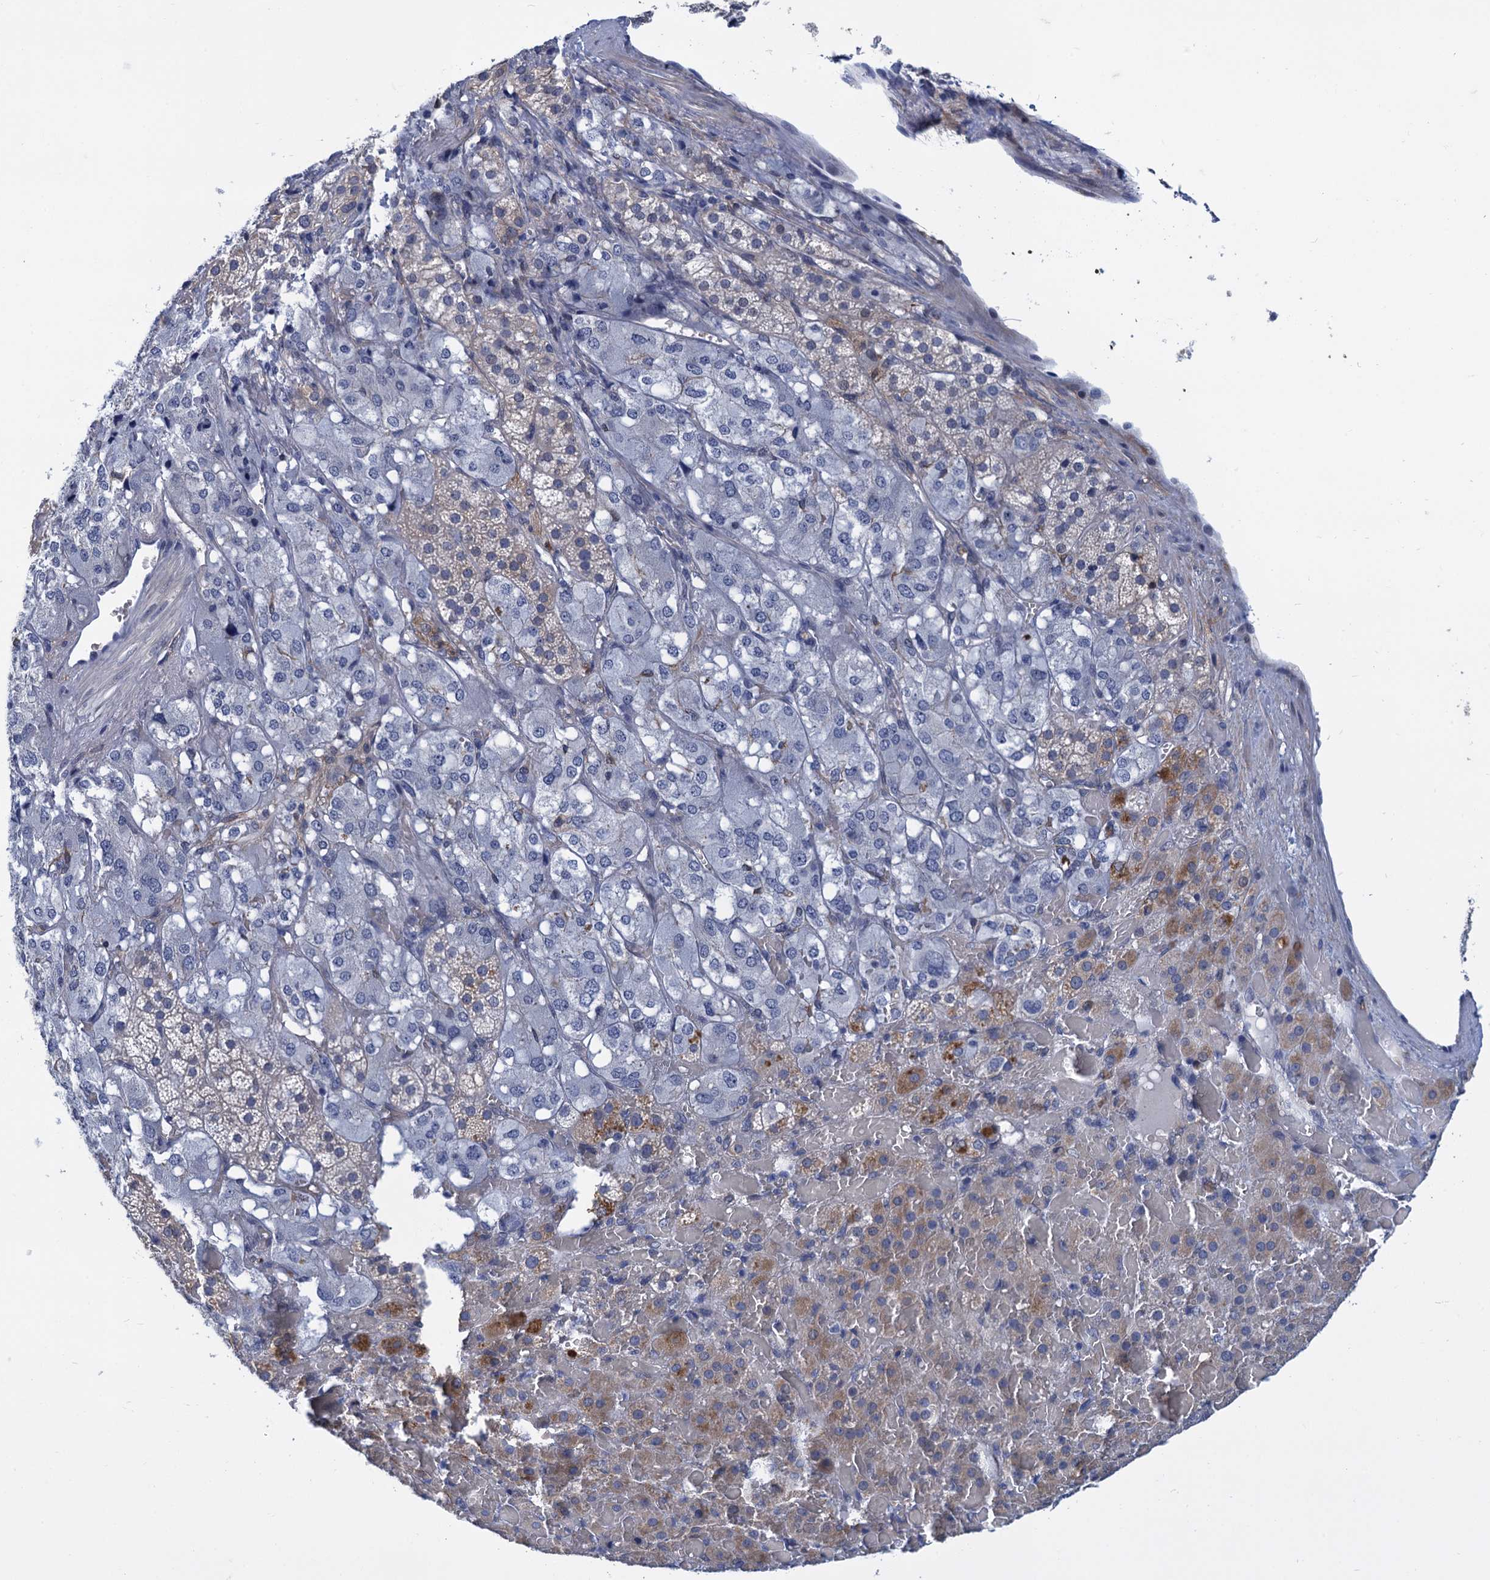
{"staining": {"intensity": "moderate", "quantity": "<25%", "location": "cytoplasmic/membranous,nuclear"}, "tissue": "adrenal gland", "cell_type": "Glandular cells", "image_type": "normal", "snomed": [{"axis": "morphology", "description": "Normal tissue, NOS"}, {"axis": "topography", "description": "Adrenal gland"}], "caption": "High-power microscopy captured an IHC image of unremarkable adrenal gland, revealing moderate cytoplasmic/membranous,nuclear expression in about <25% of glandular cells.", "gene": "GINS3", "patient": {"sex": "female", "age": 59}}